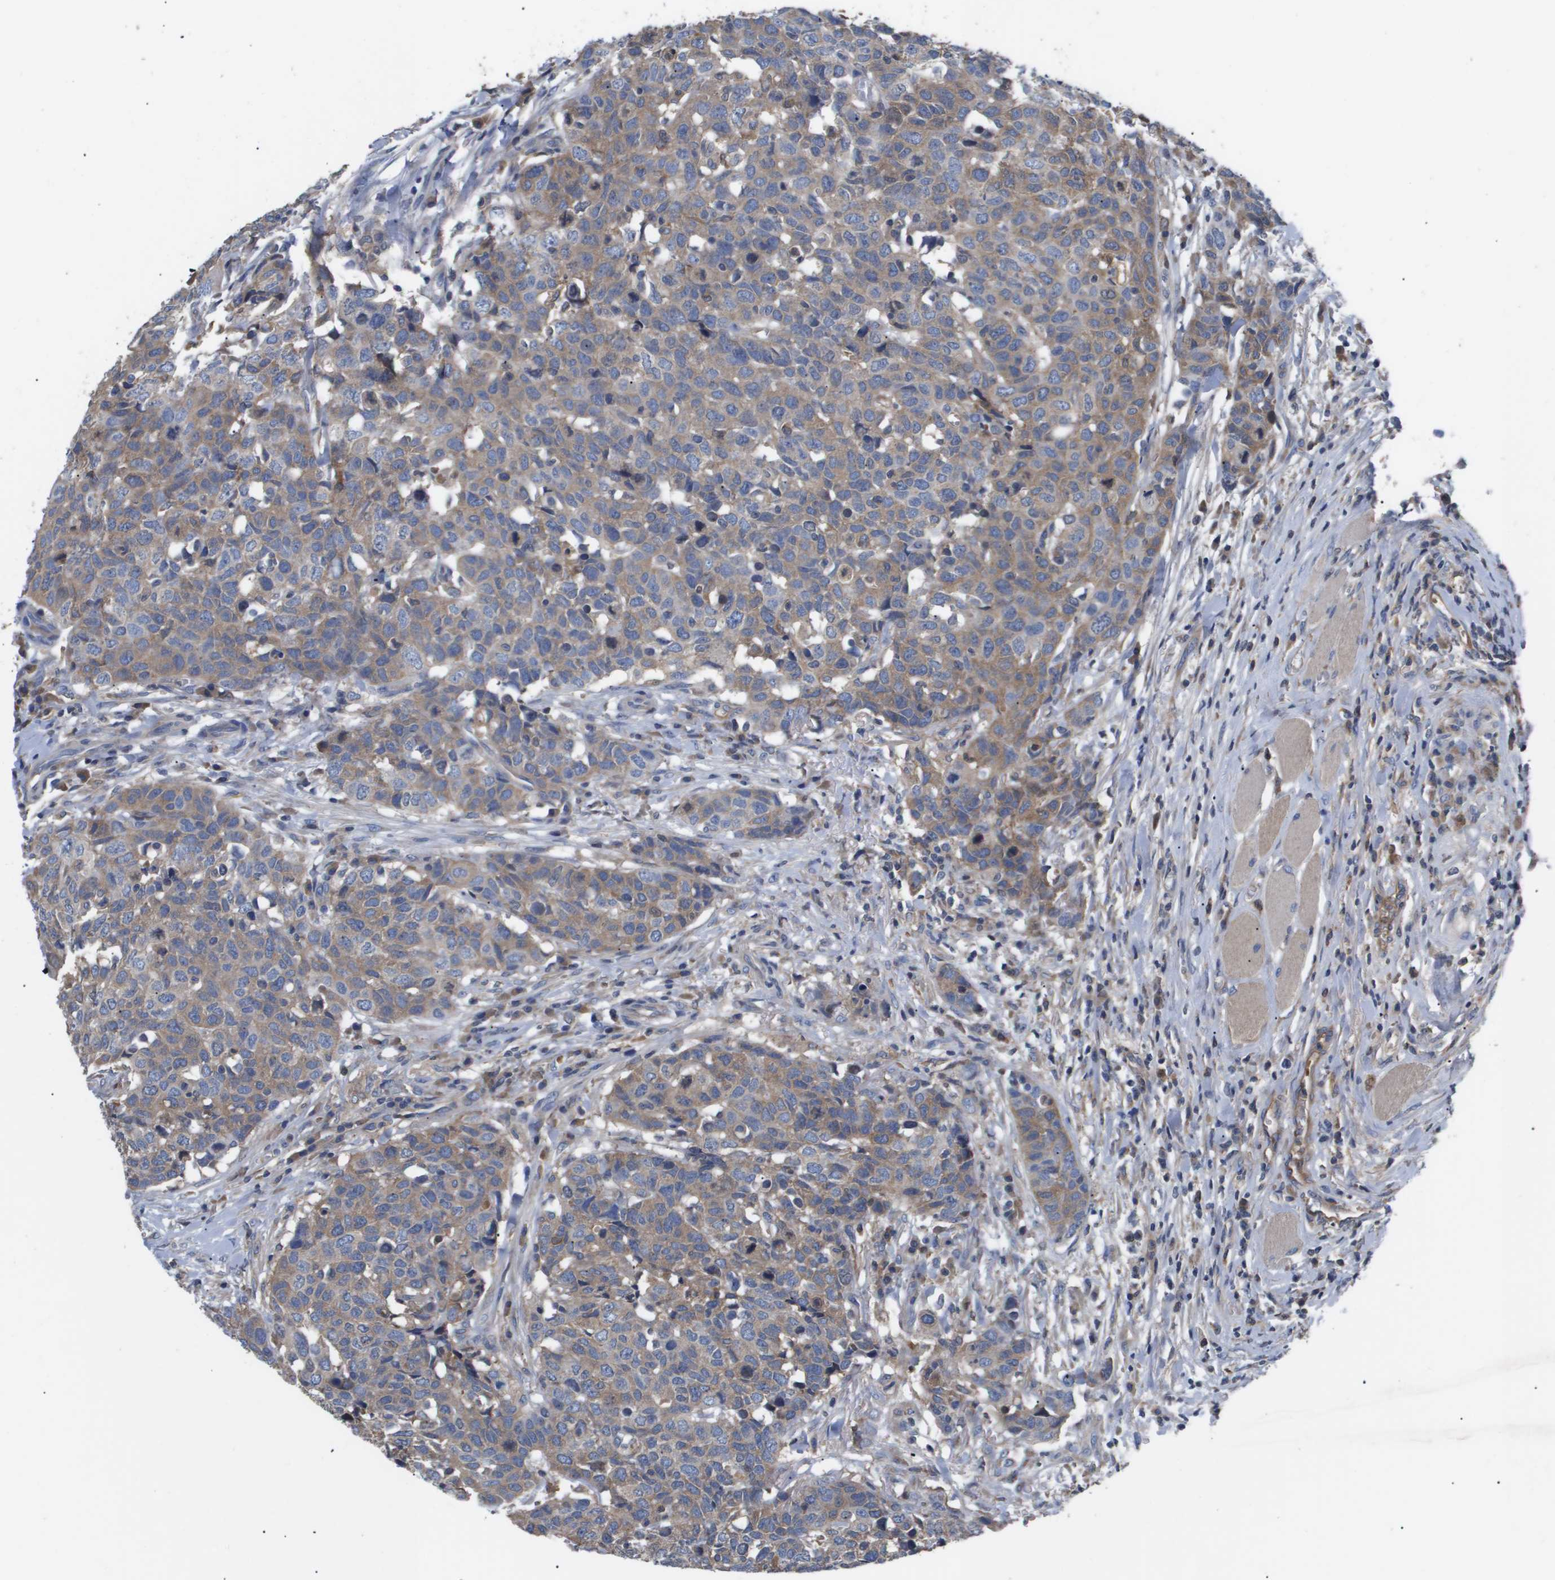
{"staining": {"intensity": "weak", "quantity": ">75%", "location": "cytoplasmic/membranous"}, "tissue": "head and neck cancer", "cell_type": "Tumor cells", "image_type": "cancer", "snomed": [{"axis": "morphology", "description": "Squamous cell carcinoma, NOS"}, {"axis": "topography", "description": "Head-Neck"}], "caption": "High-magnification brightfield microscopy of head and neck cancer stained with DAB (3,3'-diaminobenzidine) (brown) and counterstained with hematoxylin (blue). tumor cells exhibit weak cytoplasmic/membranous positivity is seen in about>75% of cells.", "gene": "SERPINA6", "patient": {"sex": "male", "age": 66}}